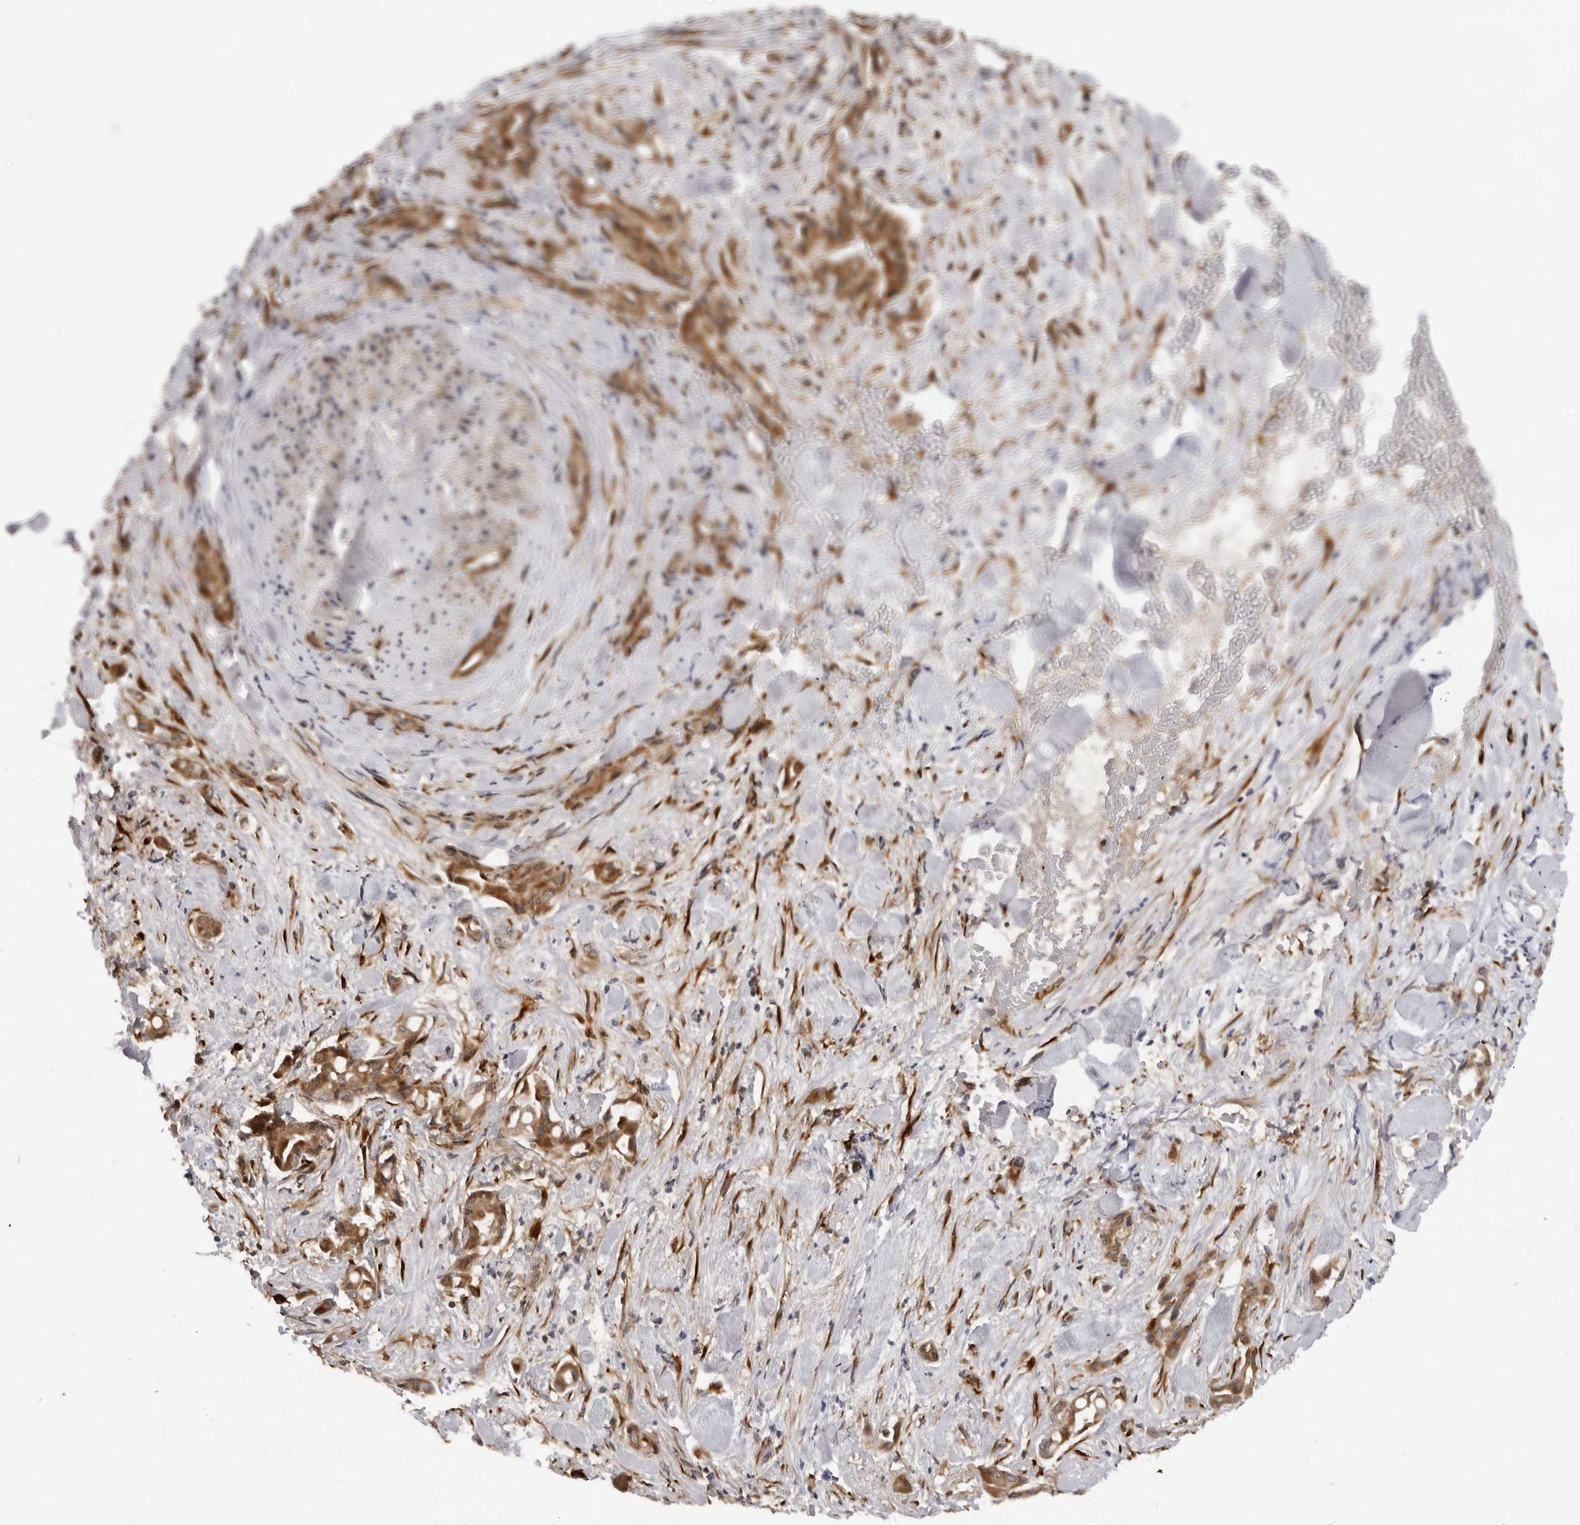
{"staining": {"intensity": "moderate", "quantity": ">75%", "location": "cytoplasmic/membranous"}, "tissue": "liver cancer", "cell_type": "Tumor cells", "image_type": "cancer", "snomed": [{"axis": "morphology", "description": "Cholangiocarcinoma"}, {"axis": "topography", "description": "Liver"}], "caption": "Tumor cells demonstrate moderate cytoplasmic/membranous positivity in approximately >75% of cells in liver cancer (cholangiocarcinoma).", "gene": "SRGAP2", "patient": {"sex": "female", "age": 68}}